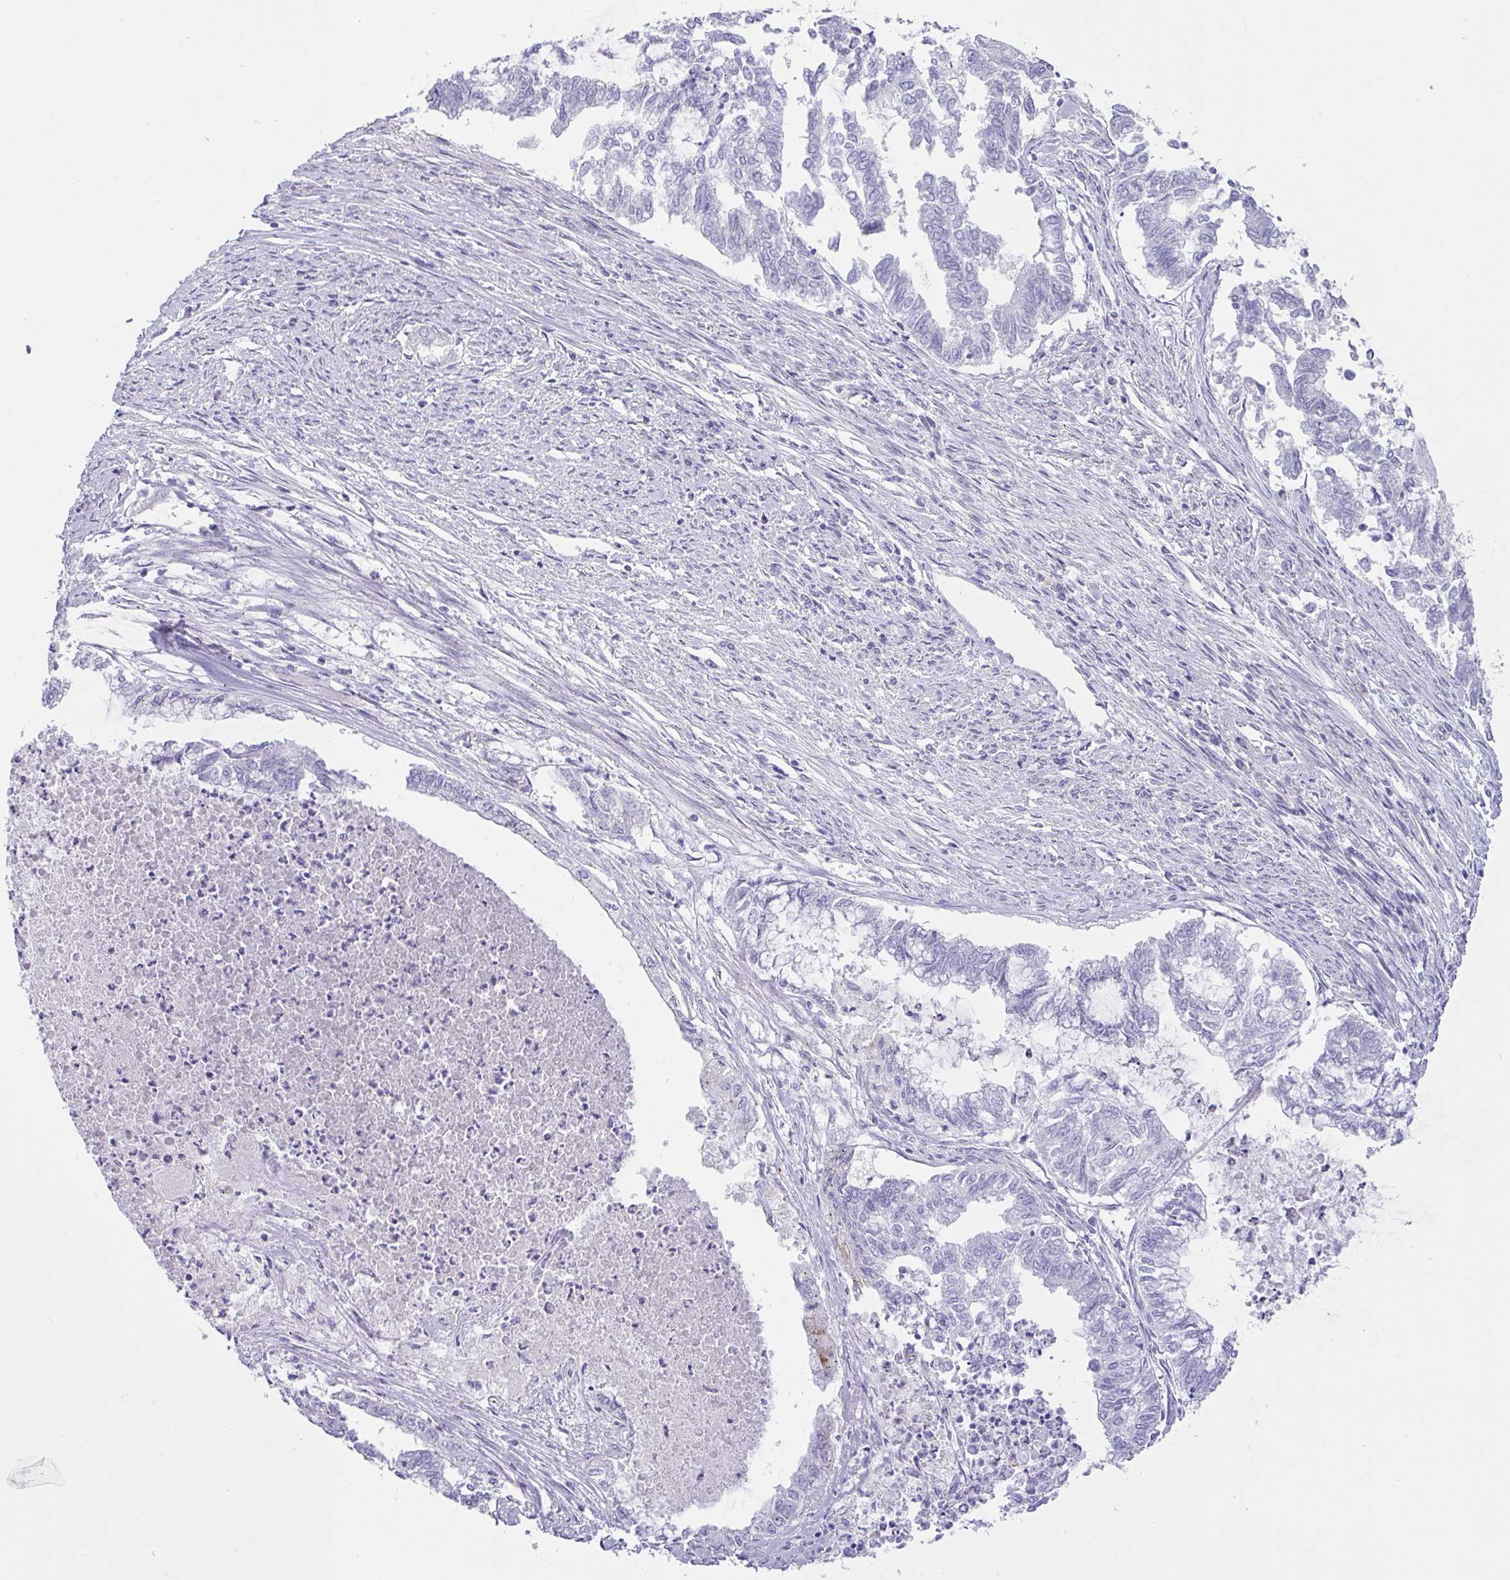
{"staining": {"intensity": "negative", "quantity": "none", "location": "none"}, "tissue": "endometrial cancer", "cell_type": "Tumor cells", "image_type": "cancer", "snomed": [{"axis": "morphology", "description": "Adenocarcinoma, NOS"}, {"axis": "topography", "description": "Endometrium"}], "caption": "Adenocarcinoma (endometrial) stained for a protein using IHC displays no expression tumor cells.", "gene": "FAM177A1", "patient": {"sex": "female", "age": 79}}